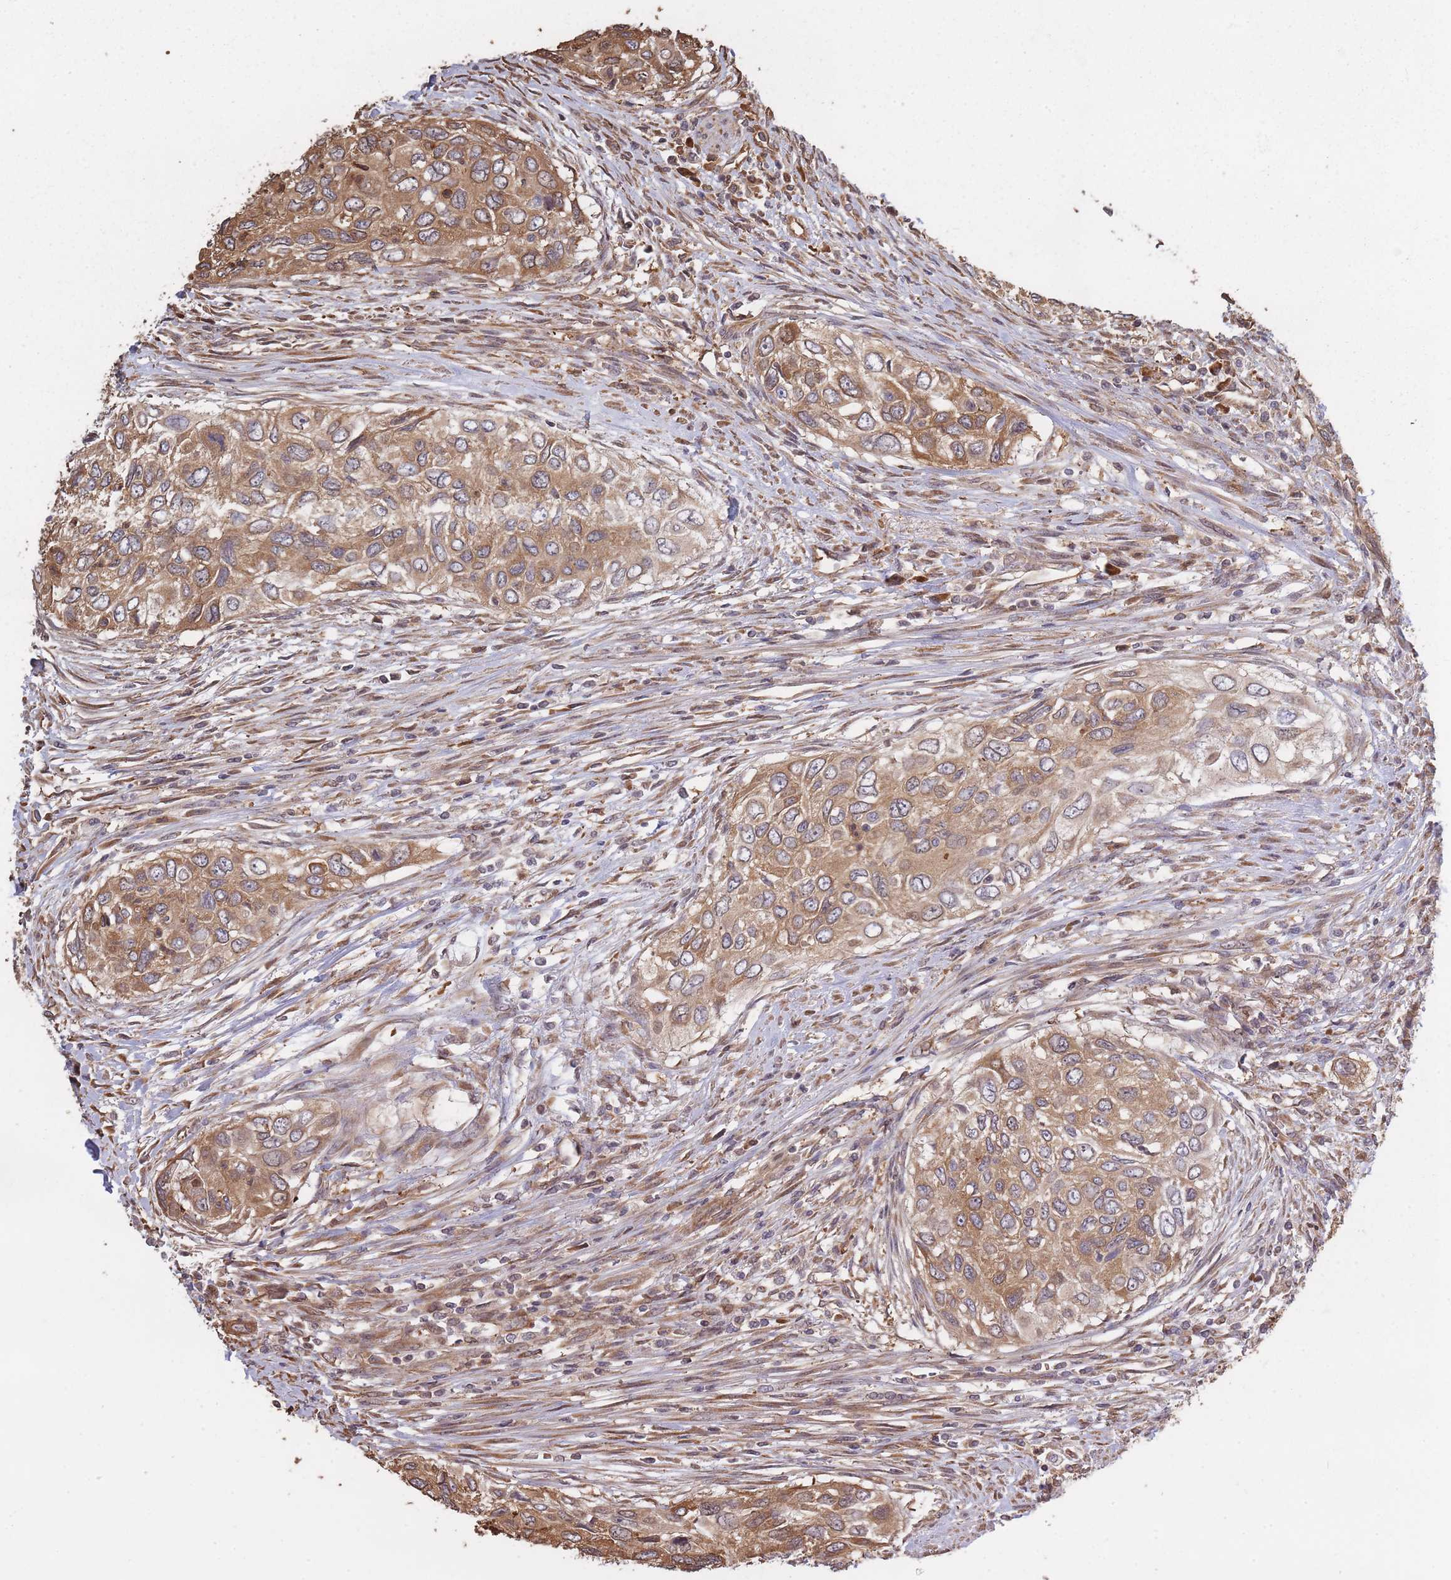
{"staining": {"intensity": "moderate", "quantity": ">75%", "location": "cytoplasmic/membranous"}, "tissue": "urothelial cancer", "cell_type": "Tumor cells", "image_type": "cancer", "snomed": [{"axis": "morphology", "description": "Urothelial carcinoma, High grade"}, {"axis": "topography", "description": "Urinary bladder"}], "caption": "Human urothelial cancer stained with a protein marker exhibits moderate staining in tumor cells.", "gene": "ARL13B", "patient": {"sex": "female", "age": 60}}